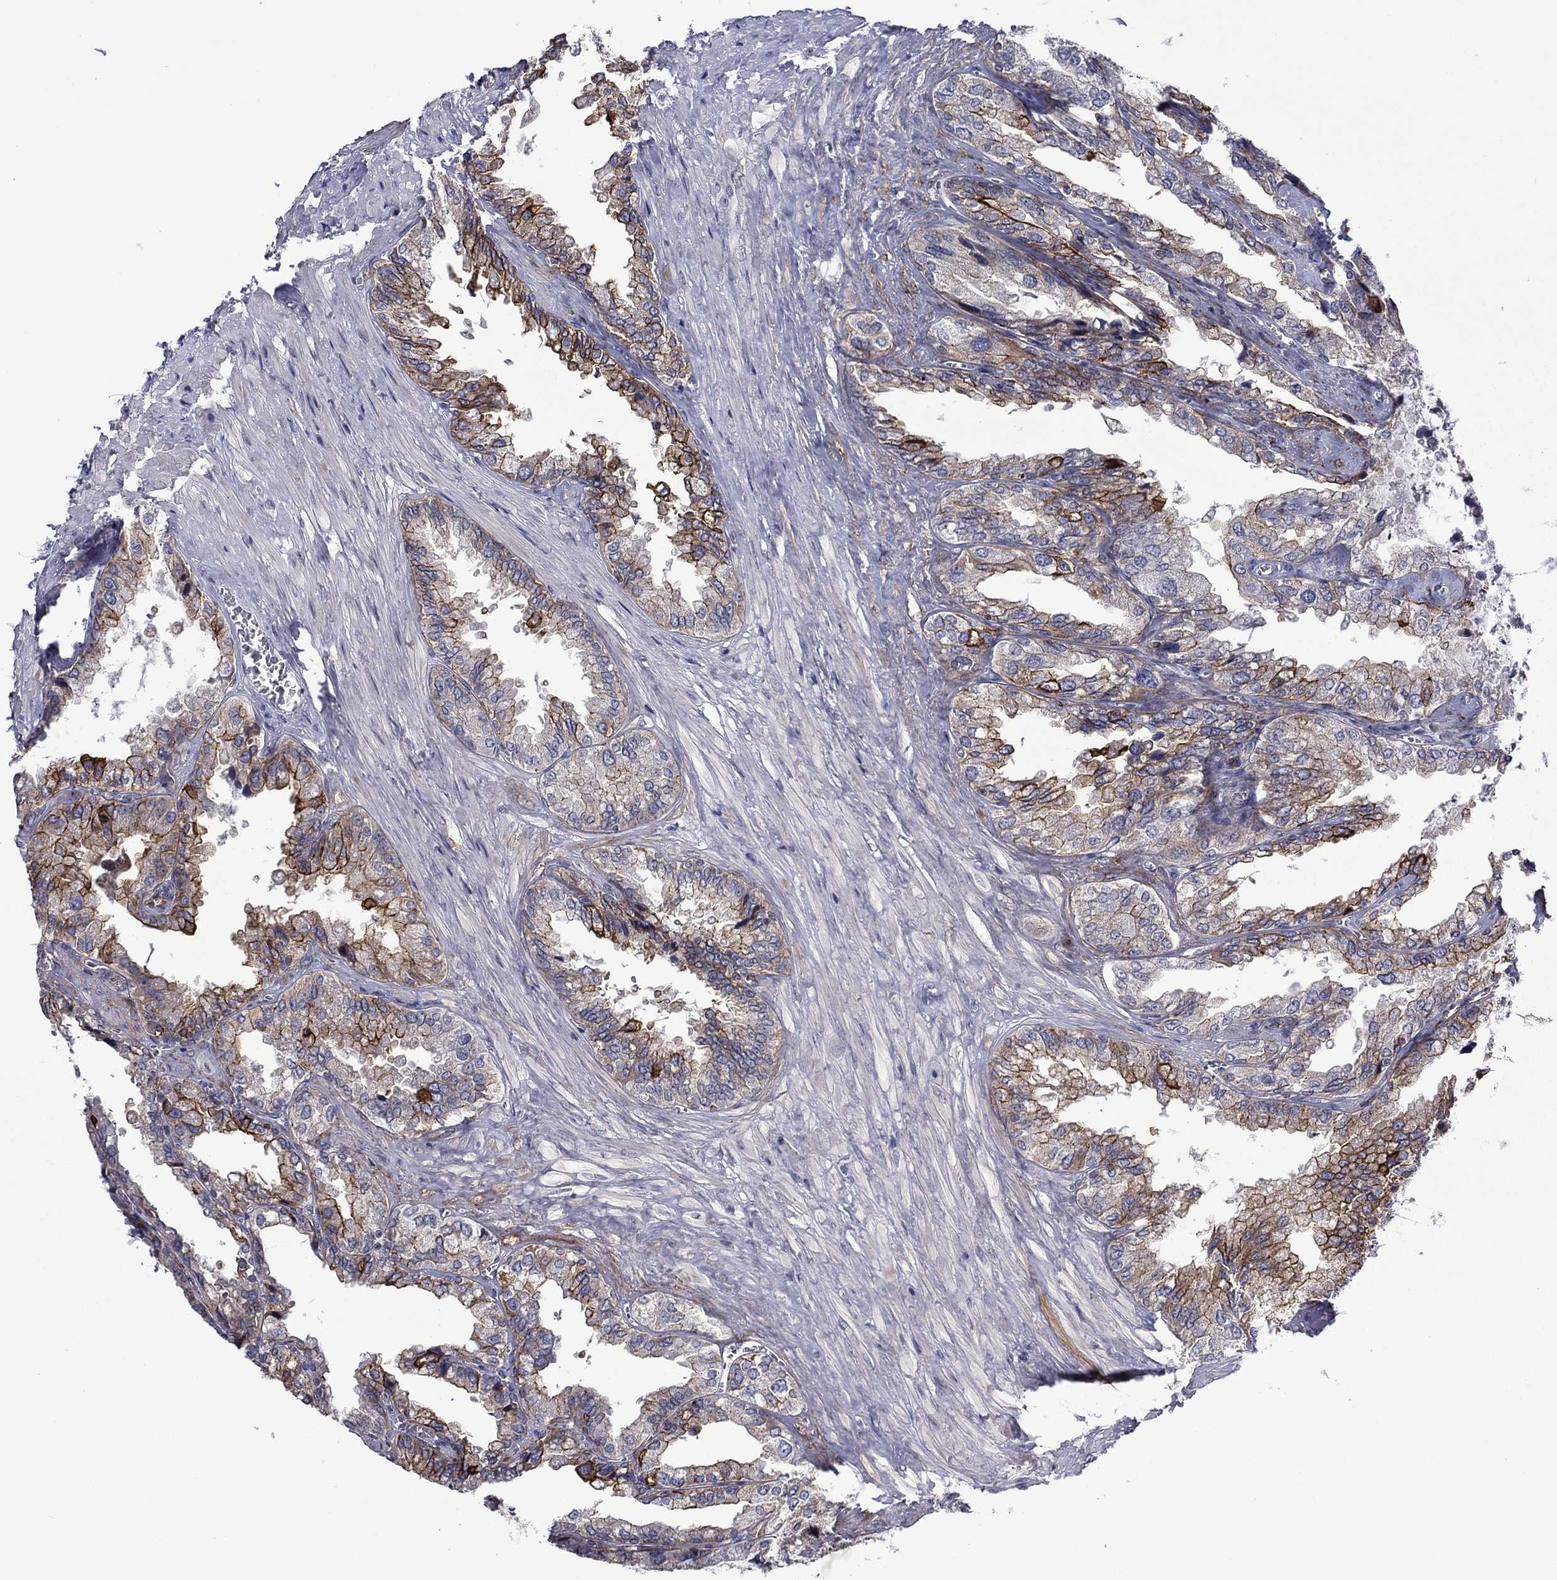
{"staining": {"intensity": "strong", "quantity": "<25%", "location": "cytoplasmic/membranous"}, "tissue": "seminal vesicle", "cell_type": "Glandular cells", "image_type": "normal", "snomed": [{"axis": "morphology", "description": "Normal tissue, NOS"}, {"axis": "topography", "description": "Seminal veicle"}], "caption": "Immunohistochemical staining of unremarkable seminal vesicle reveals strong cytoplasmic/membranous protein positivity in about <25% of glandular cells.", "gene": "LMO7", "patient": {"sex": "male", "age": 67}}